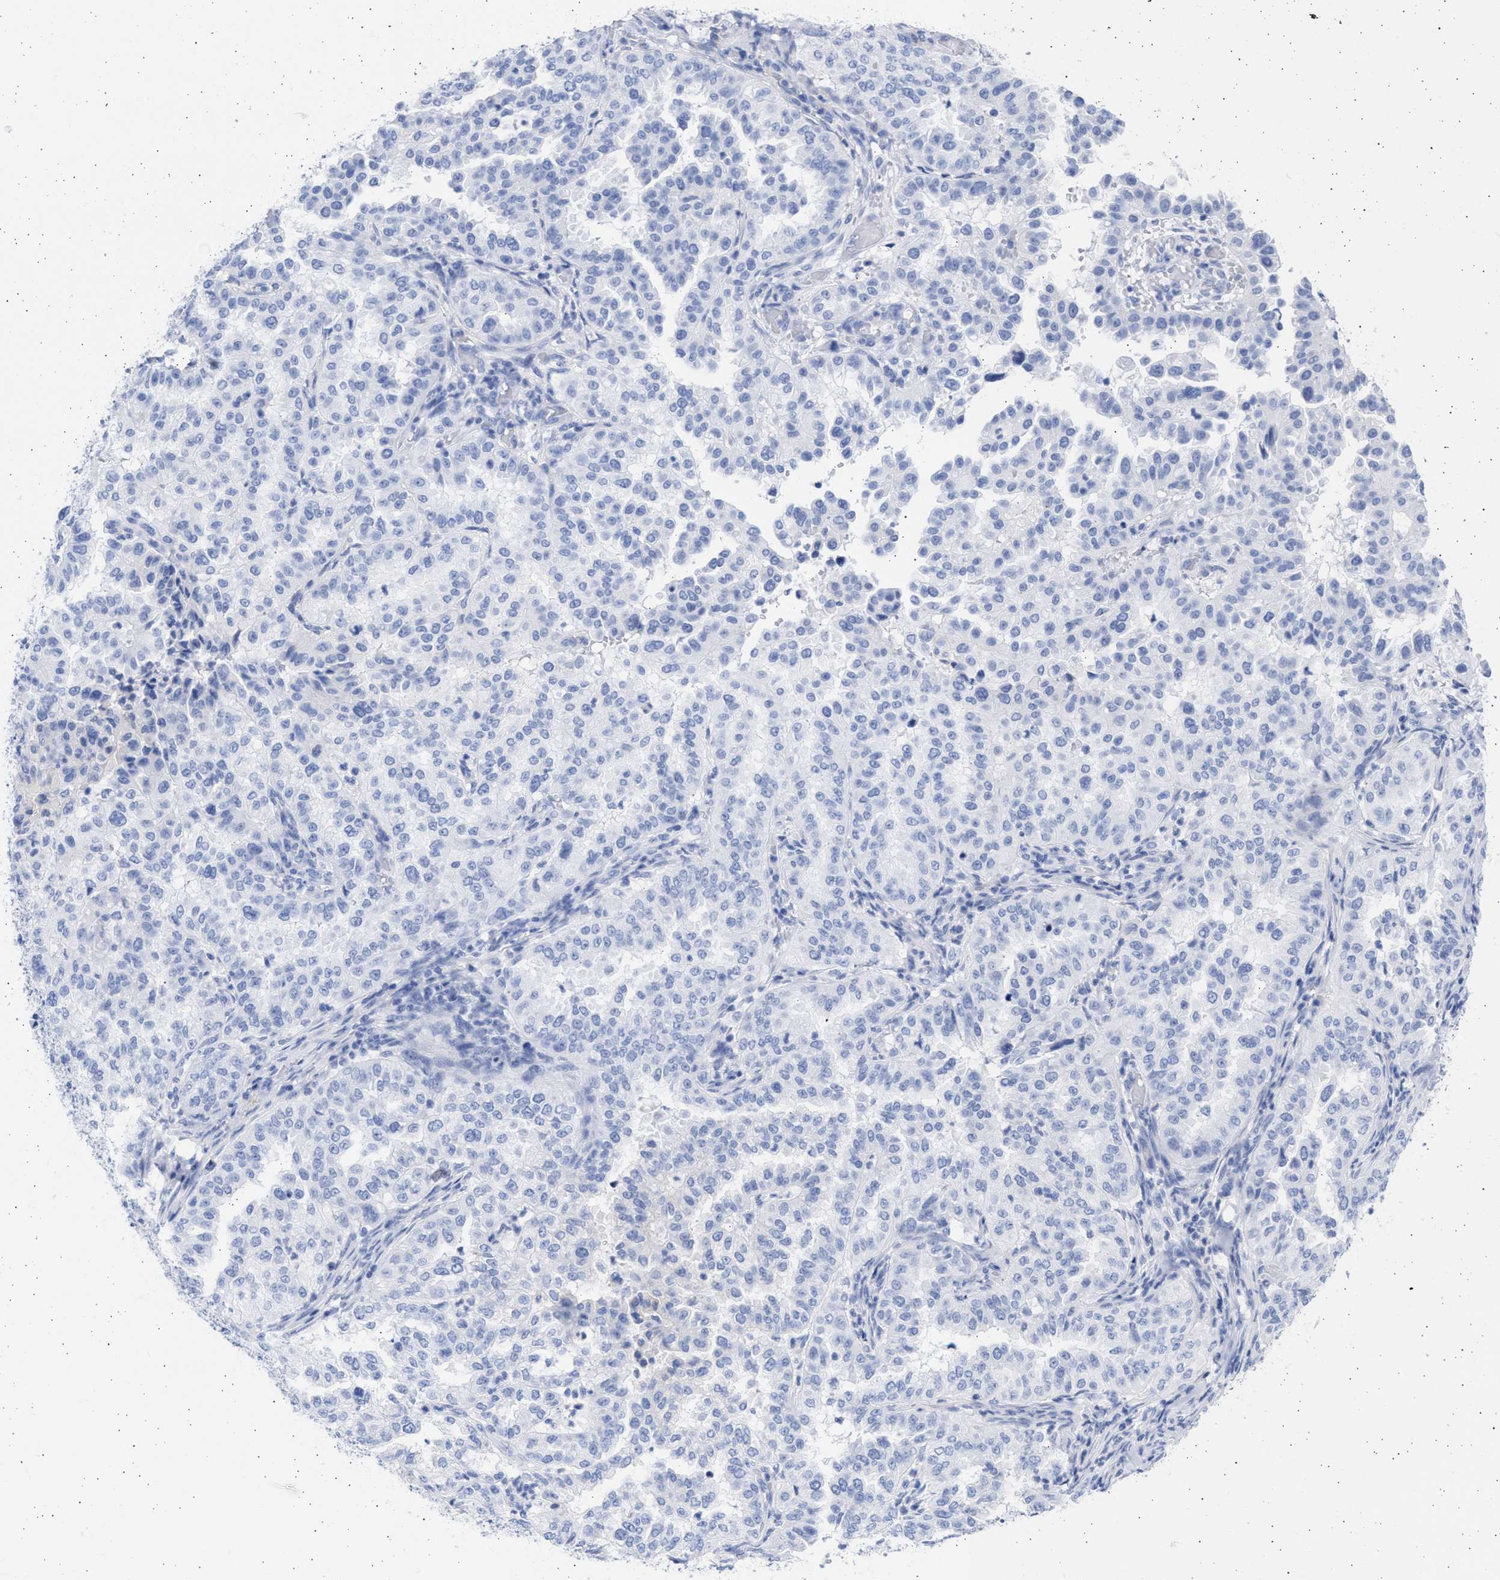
{"staining": {"intensity": "negative", "quantity": "none", "location": "none"}, "tissue": "endometrial cancer", "cell_type": "Tumor cells", "image_type": "cancer", "snomed": [{"axis": "morphology", "description": "Adenocarcinoma, NOS"}, {"axis": "topography", "description": "Endometrium"}], "caption": "Micrograph shows no significant protein positivity in tumor cells of endometrial adenocarcinoma. The staining is performed using DAB brown chromogen with nuclei counter-stained in using hematoxylin.", "gene": "ALDOC", "patient": {"sex": "female", "age": 85}}